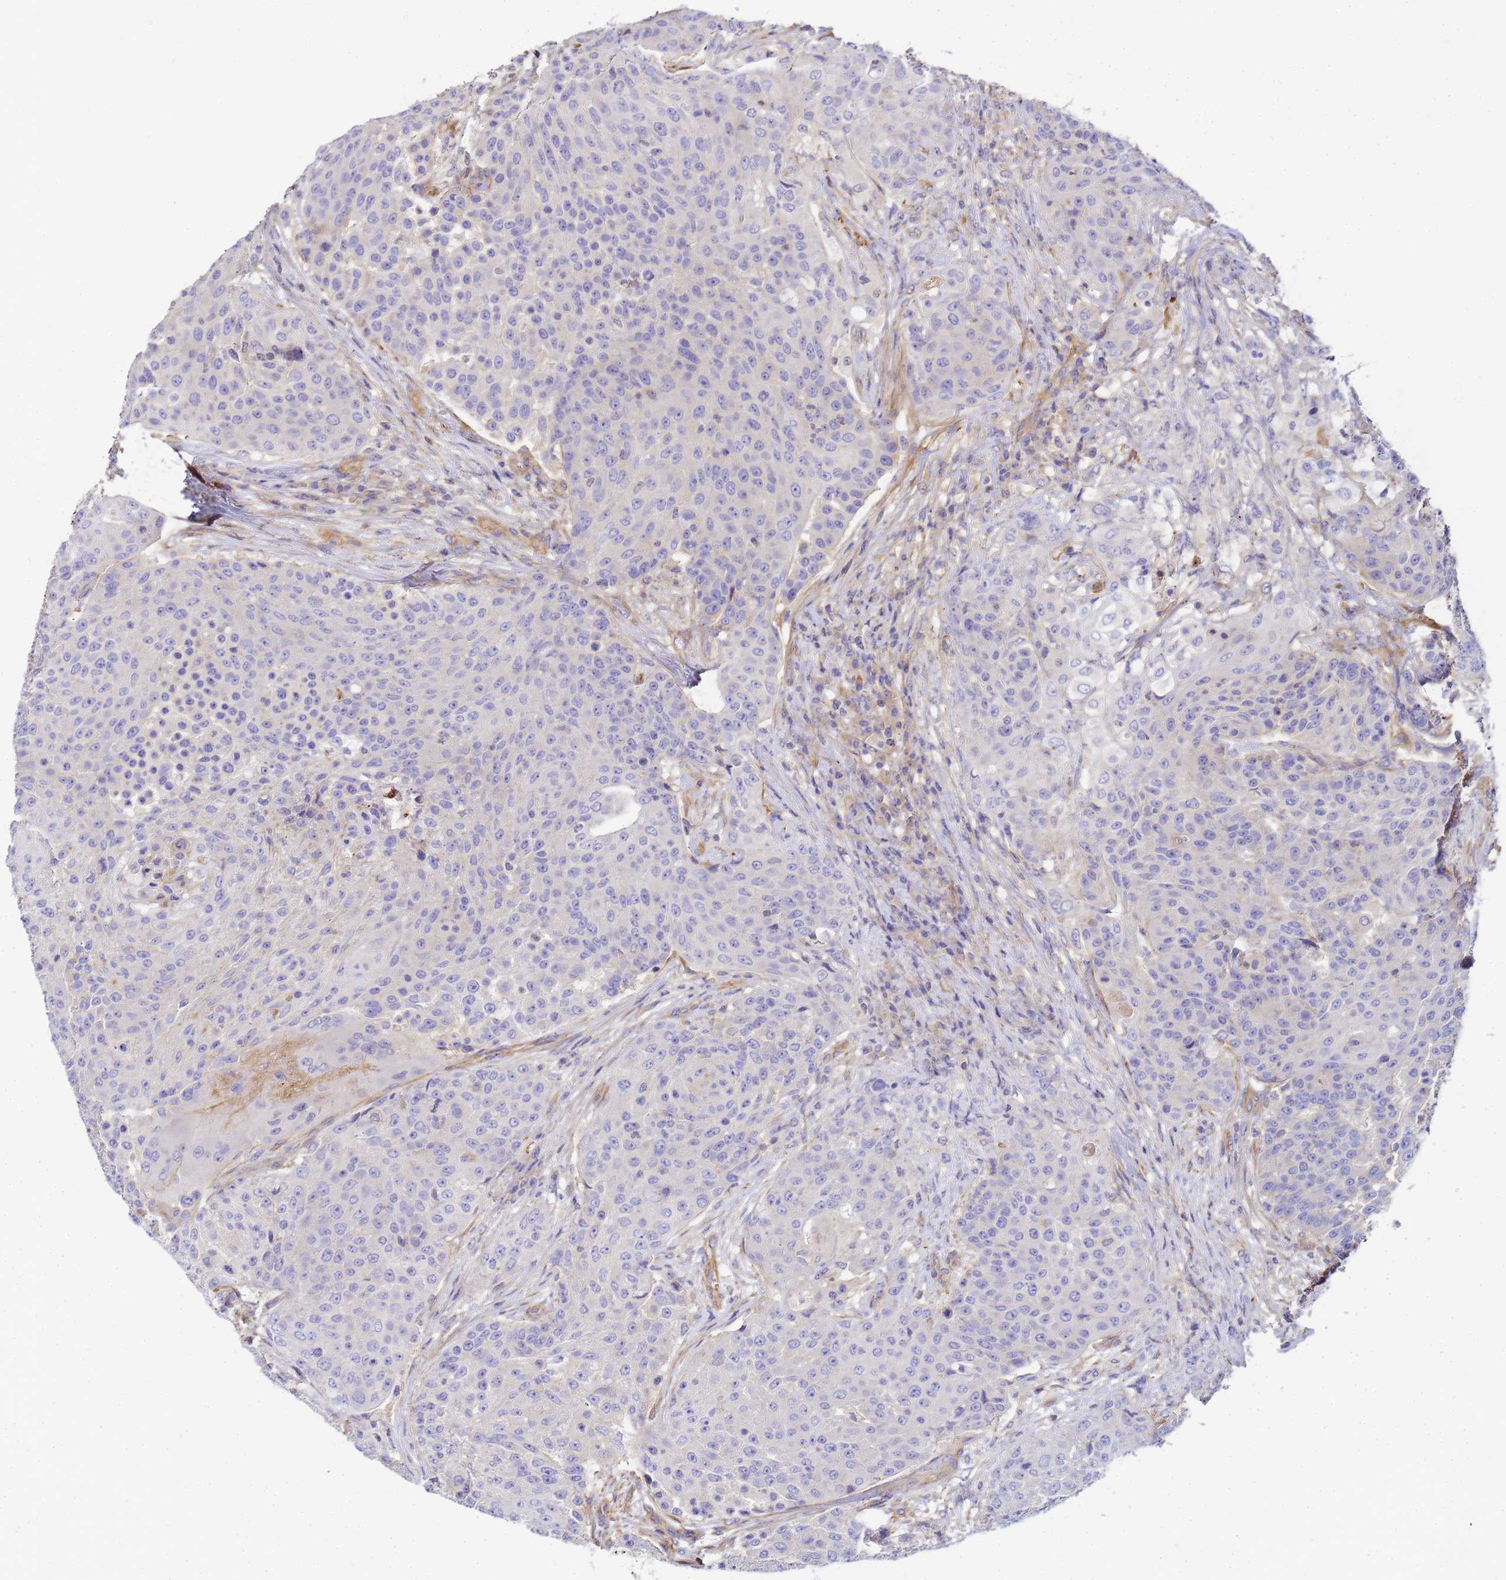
{"staining": {"intensity": "negative", "quantity": "none", "location": "none"}, "tissue": "urothelial cancer", "cell_type": "Tumor cells", "image_type": "cancer", "snomed": [{"axis": "morphology", "description": "Urothelial carcinoma, High grade"}, {"axis": "topography", "description": "Urinary bladder"}], "caption": "Urothelial cancer stained for a protein using IHC exhibits no positivity tumor cells.", "gene": "MYL12A", "patient": {"sex": "female", "age": 63}}